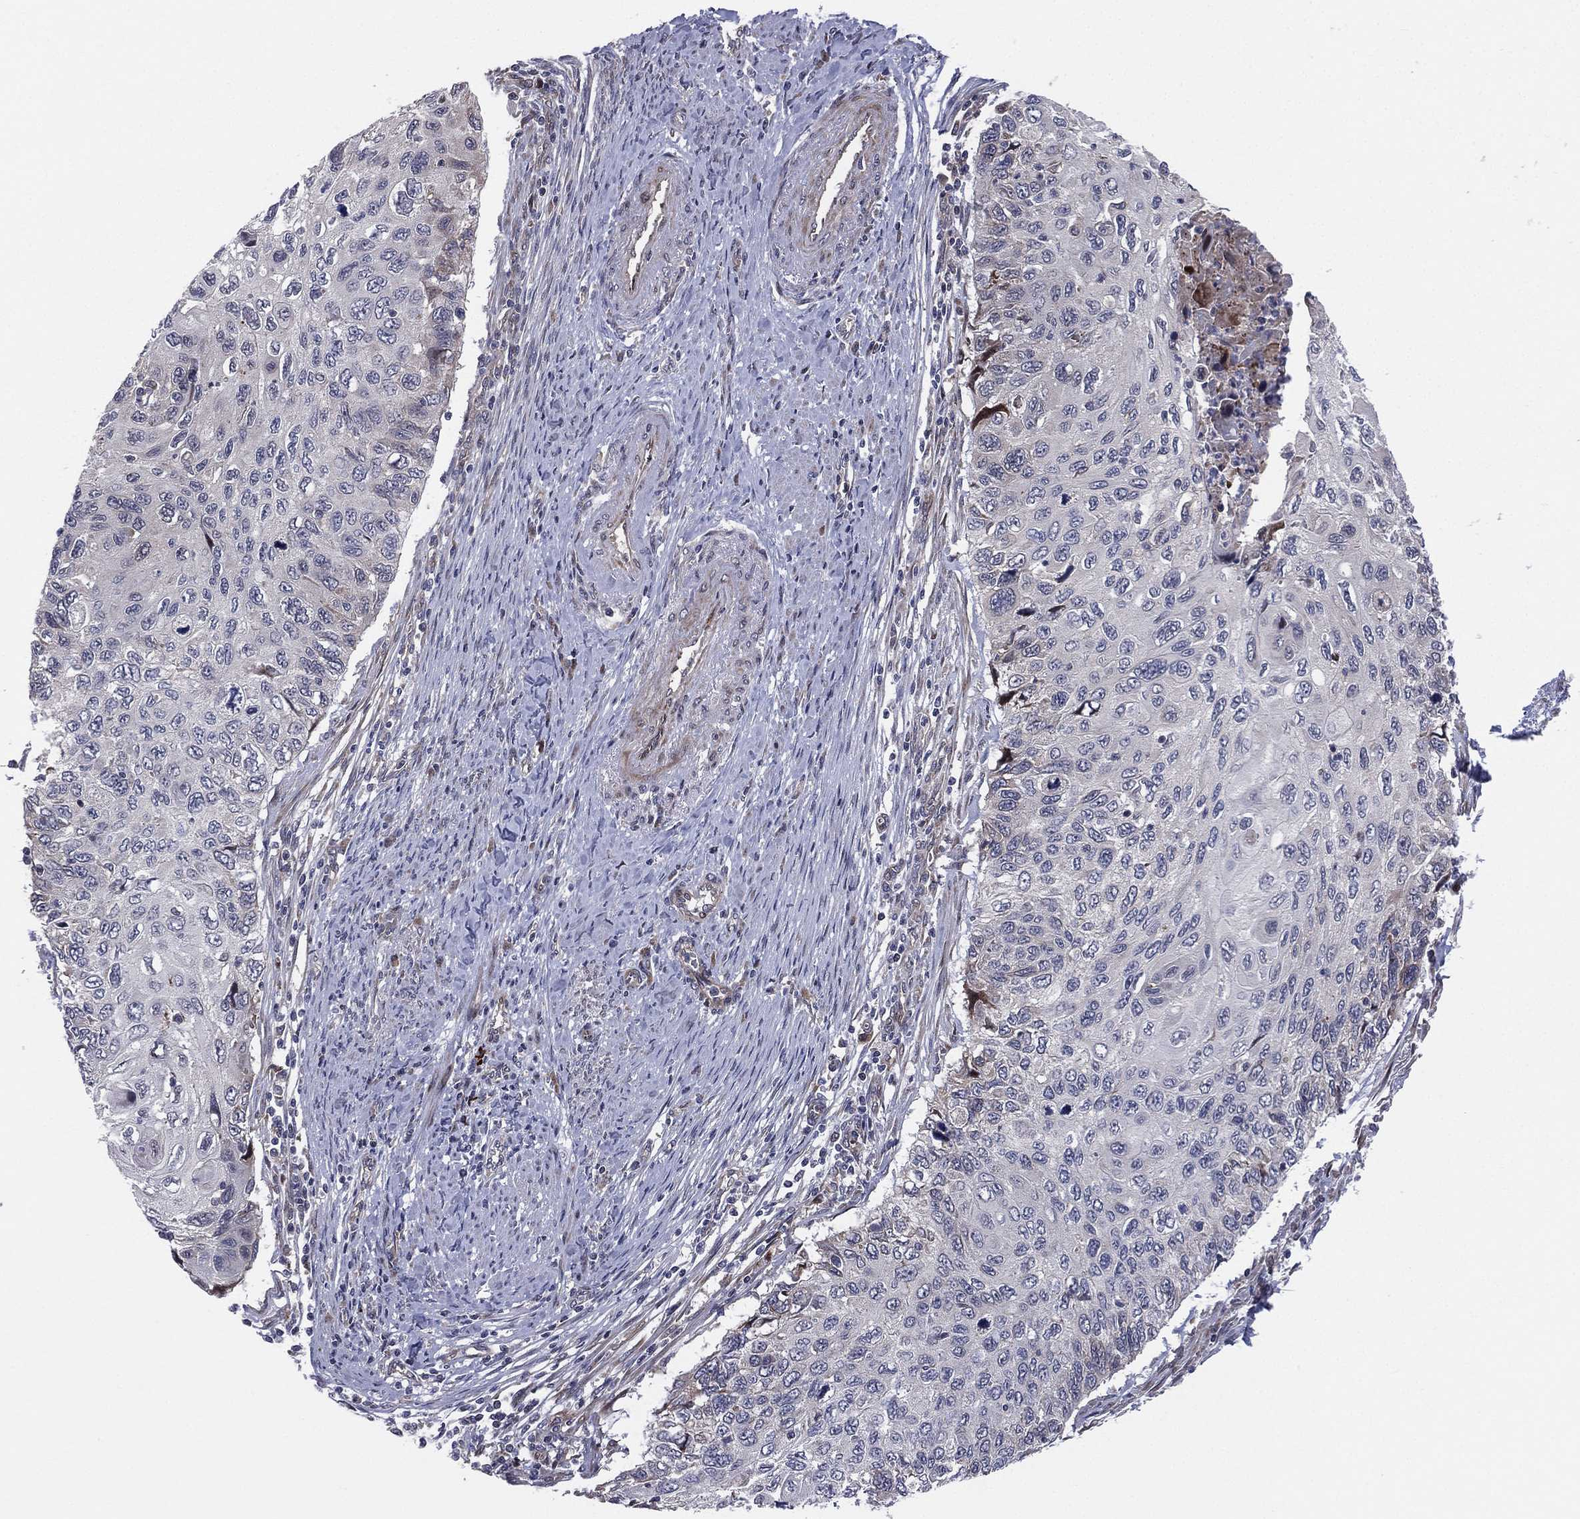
{"staining": {"intensity": "negative", "quantity": "none", "location": "none"}, "tissue": "cervical cancer", "cell_type": "Tumor cells", "image_type": "cancer", "snomed": [{"axis": "morphology", "description": "Squamous cell carcinoma, NOS"}, {"axis": "topography", "description": "Cervix"}], "caption": "A histopathology image of cervical cancer stained for a protein reveals no brown staining in tumor cells. (DAB (3,3'-diaminobenzidine) immunohistochemistry with hematoxylin counter stain).", "gene": "UTP14A", "patient": {"sex": "female", "age": 70}}